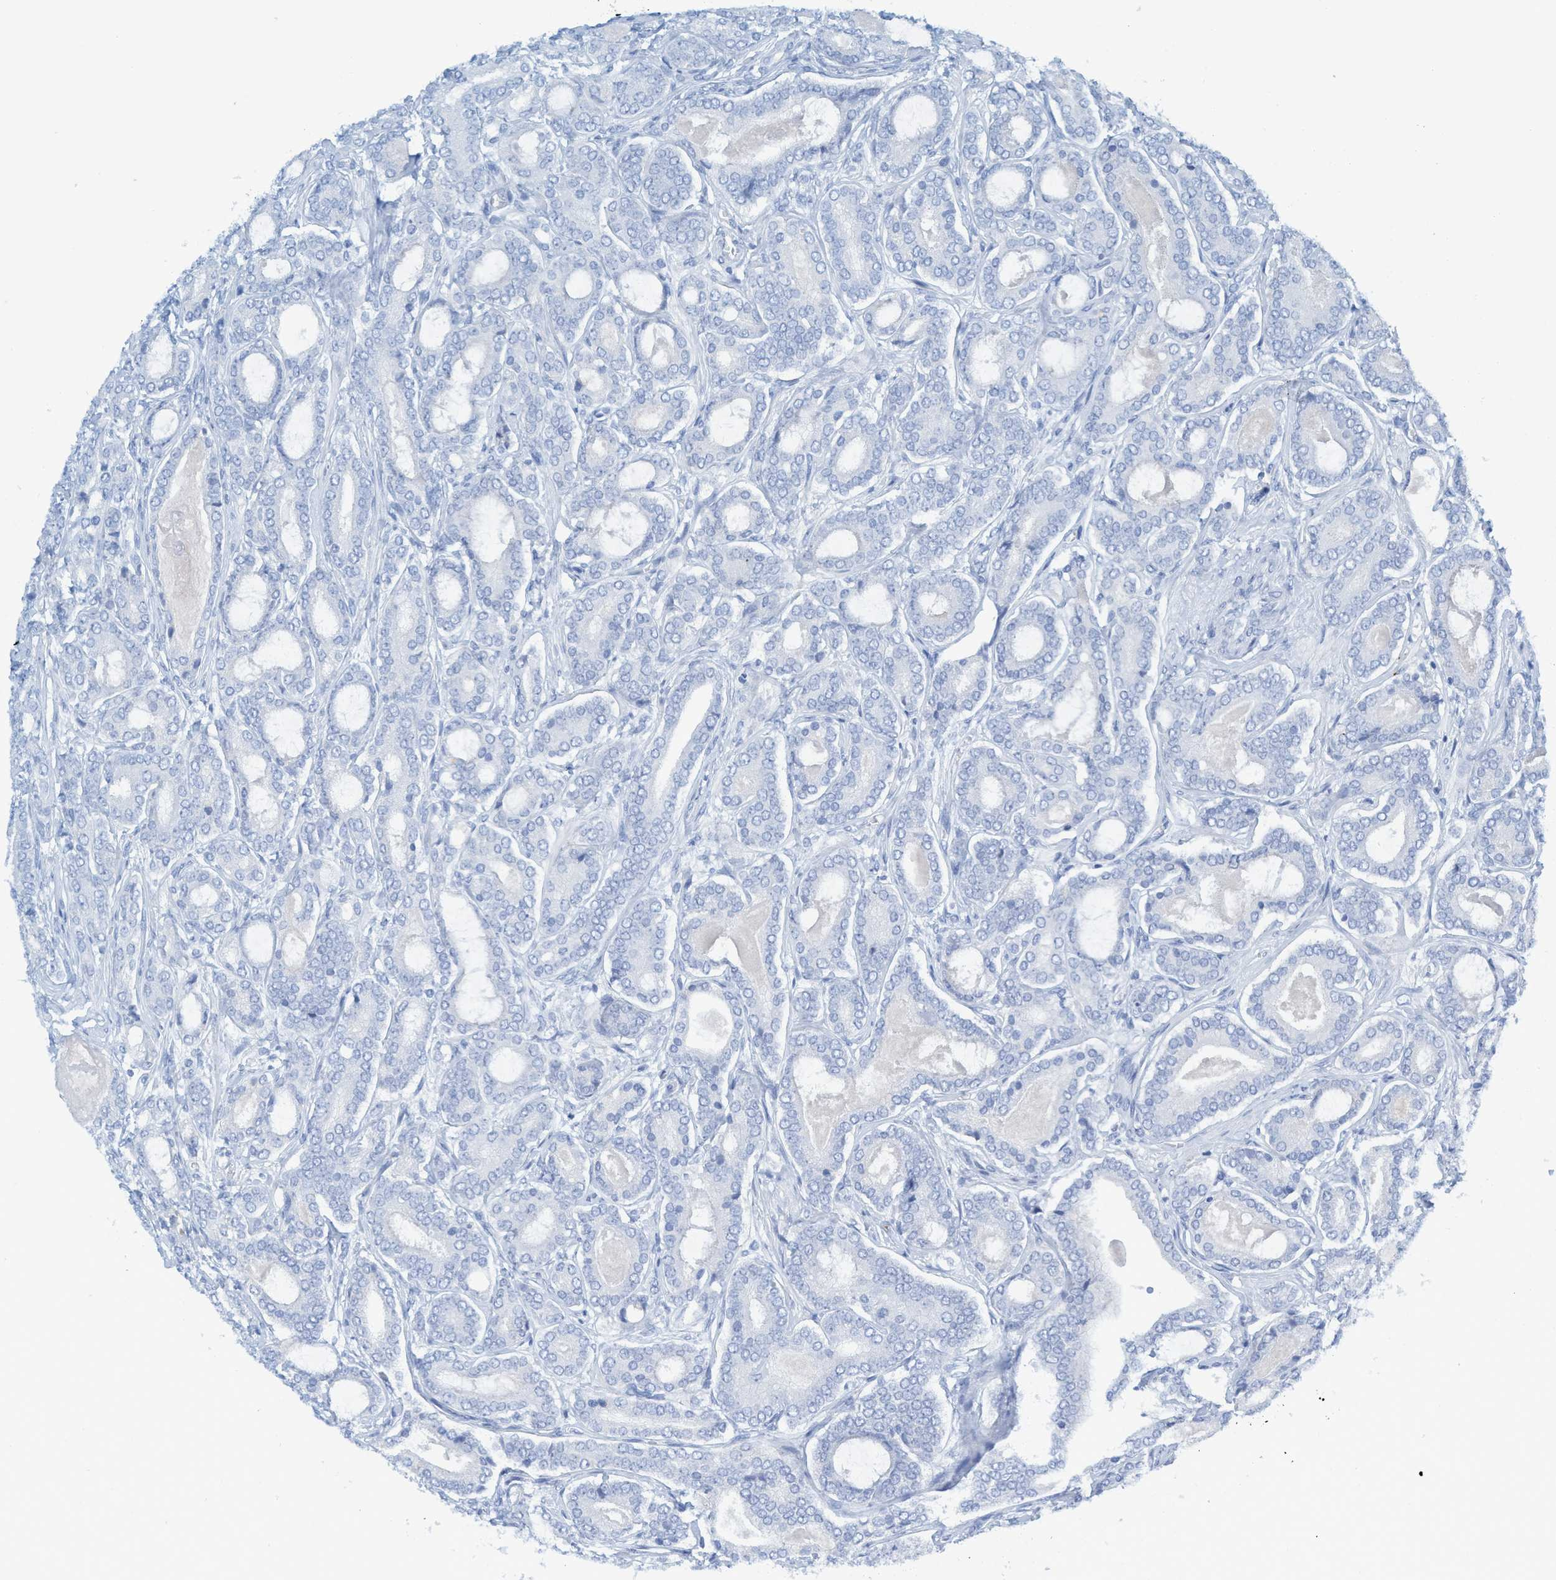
{"staining": {"intensity": "negative", "quantity": "none", "location": "none"}, "tissue": "prostate cancer", "cell_type": "Tumor cells", "image_type": "cancer", "snomed": [{"axis": "morphology", "description": "Adenocarcinoma, High grade"}, {"axis": "topography", "description": "Prostate"}], "caption": "Micrograph shows no significant protein expression in tumor cells of prostate cancer (adenocarcinoma (high-grade)).", "gene": "C21orf62", "patient": {"sex": "male", "age": 60}}